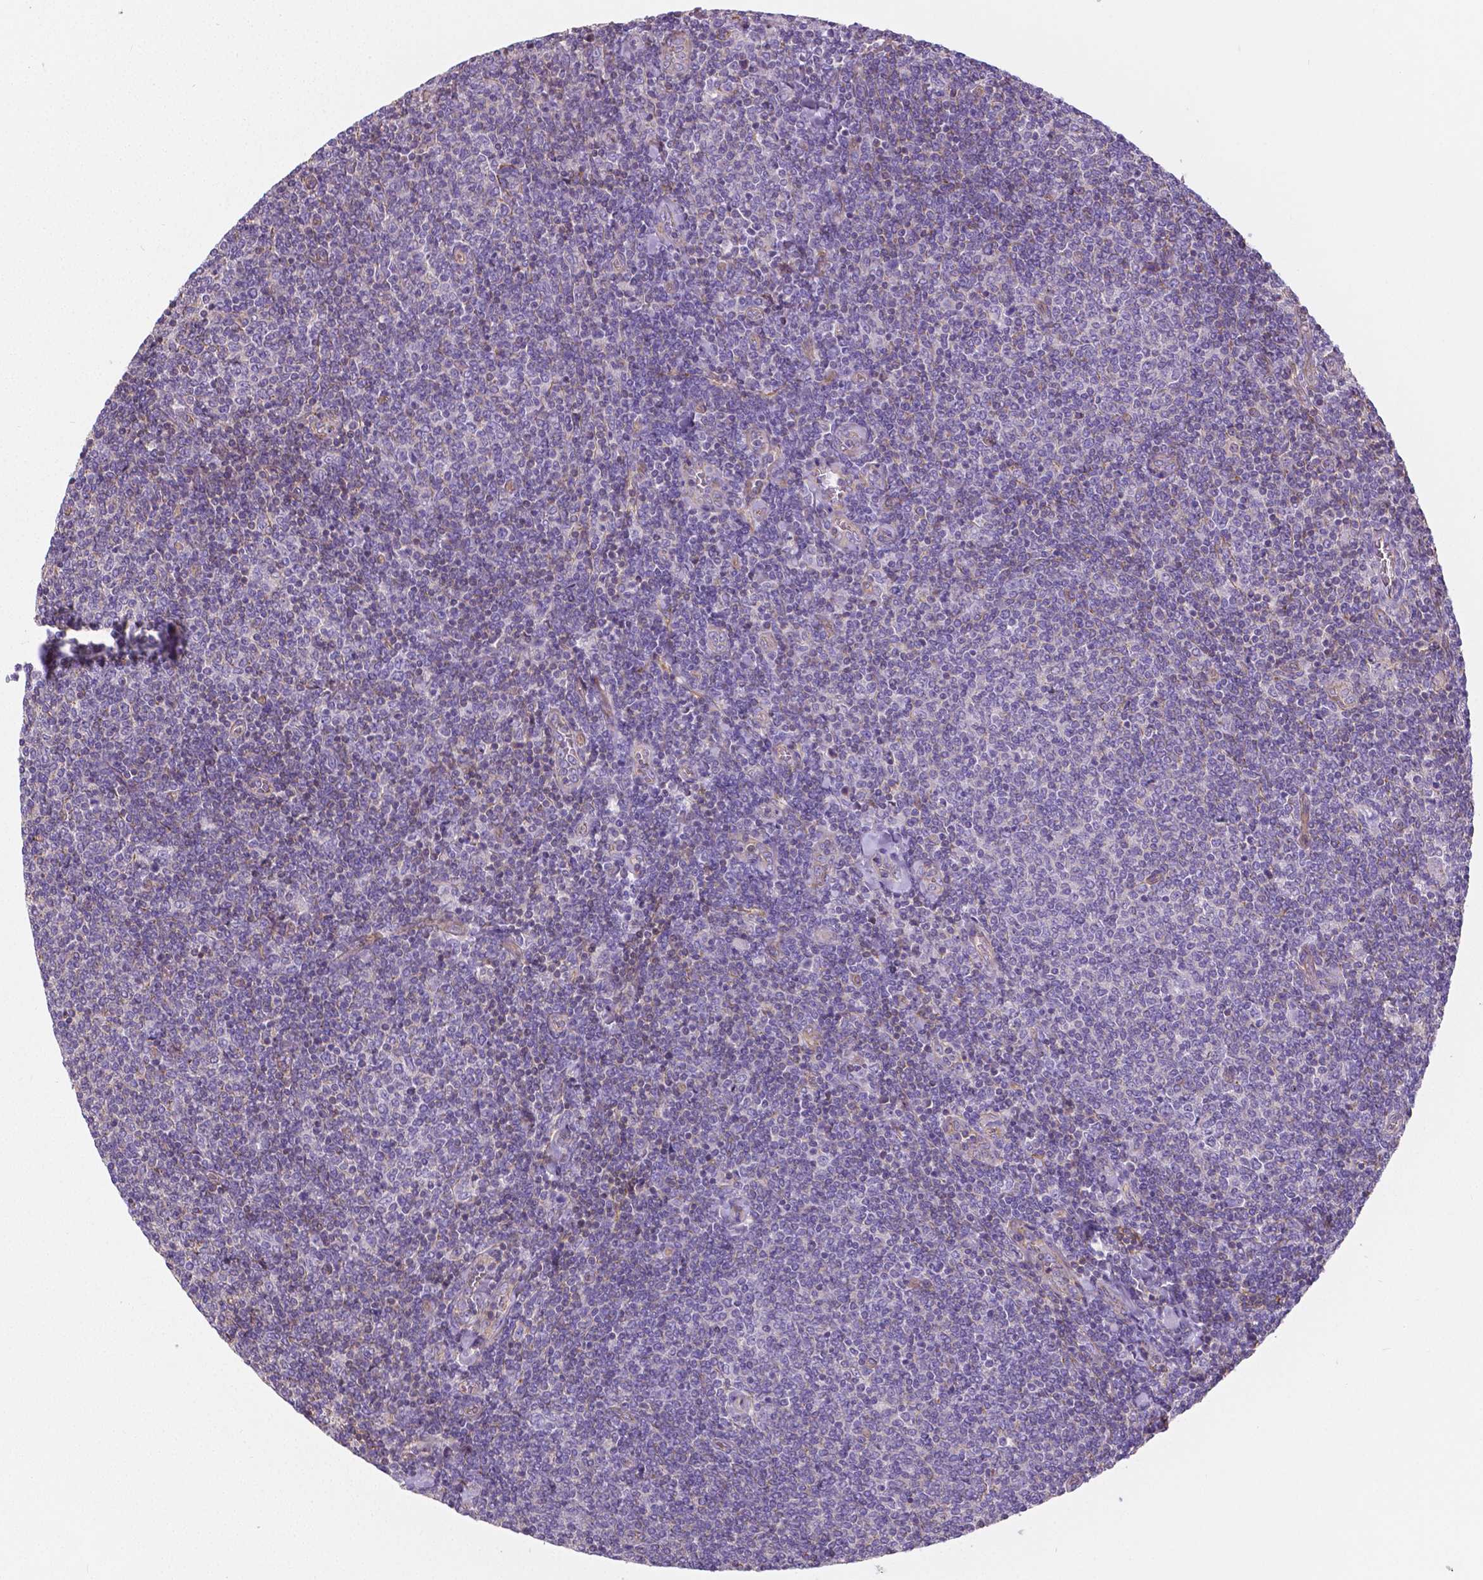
{"staining": {"intensity": "negative", "quantity": "none", "location": "none"}, "tissue": "lymphoma", "cell_type": "Tumor cells", "image_type": "cancer", "snomed": [{"axis": "morphology", "description": "Malignant lymphoma, non-Hodgkin's type, Low grade"}, {"axis": "topography", "description": "Lymph node"}], "caption": "IHC of human lymphoma reveals no positivity in tumor cells.", "gene": "CRMP1", "patient": {"sex": "male", "age": 52}}